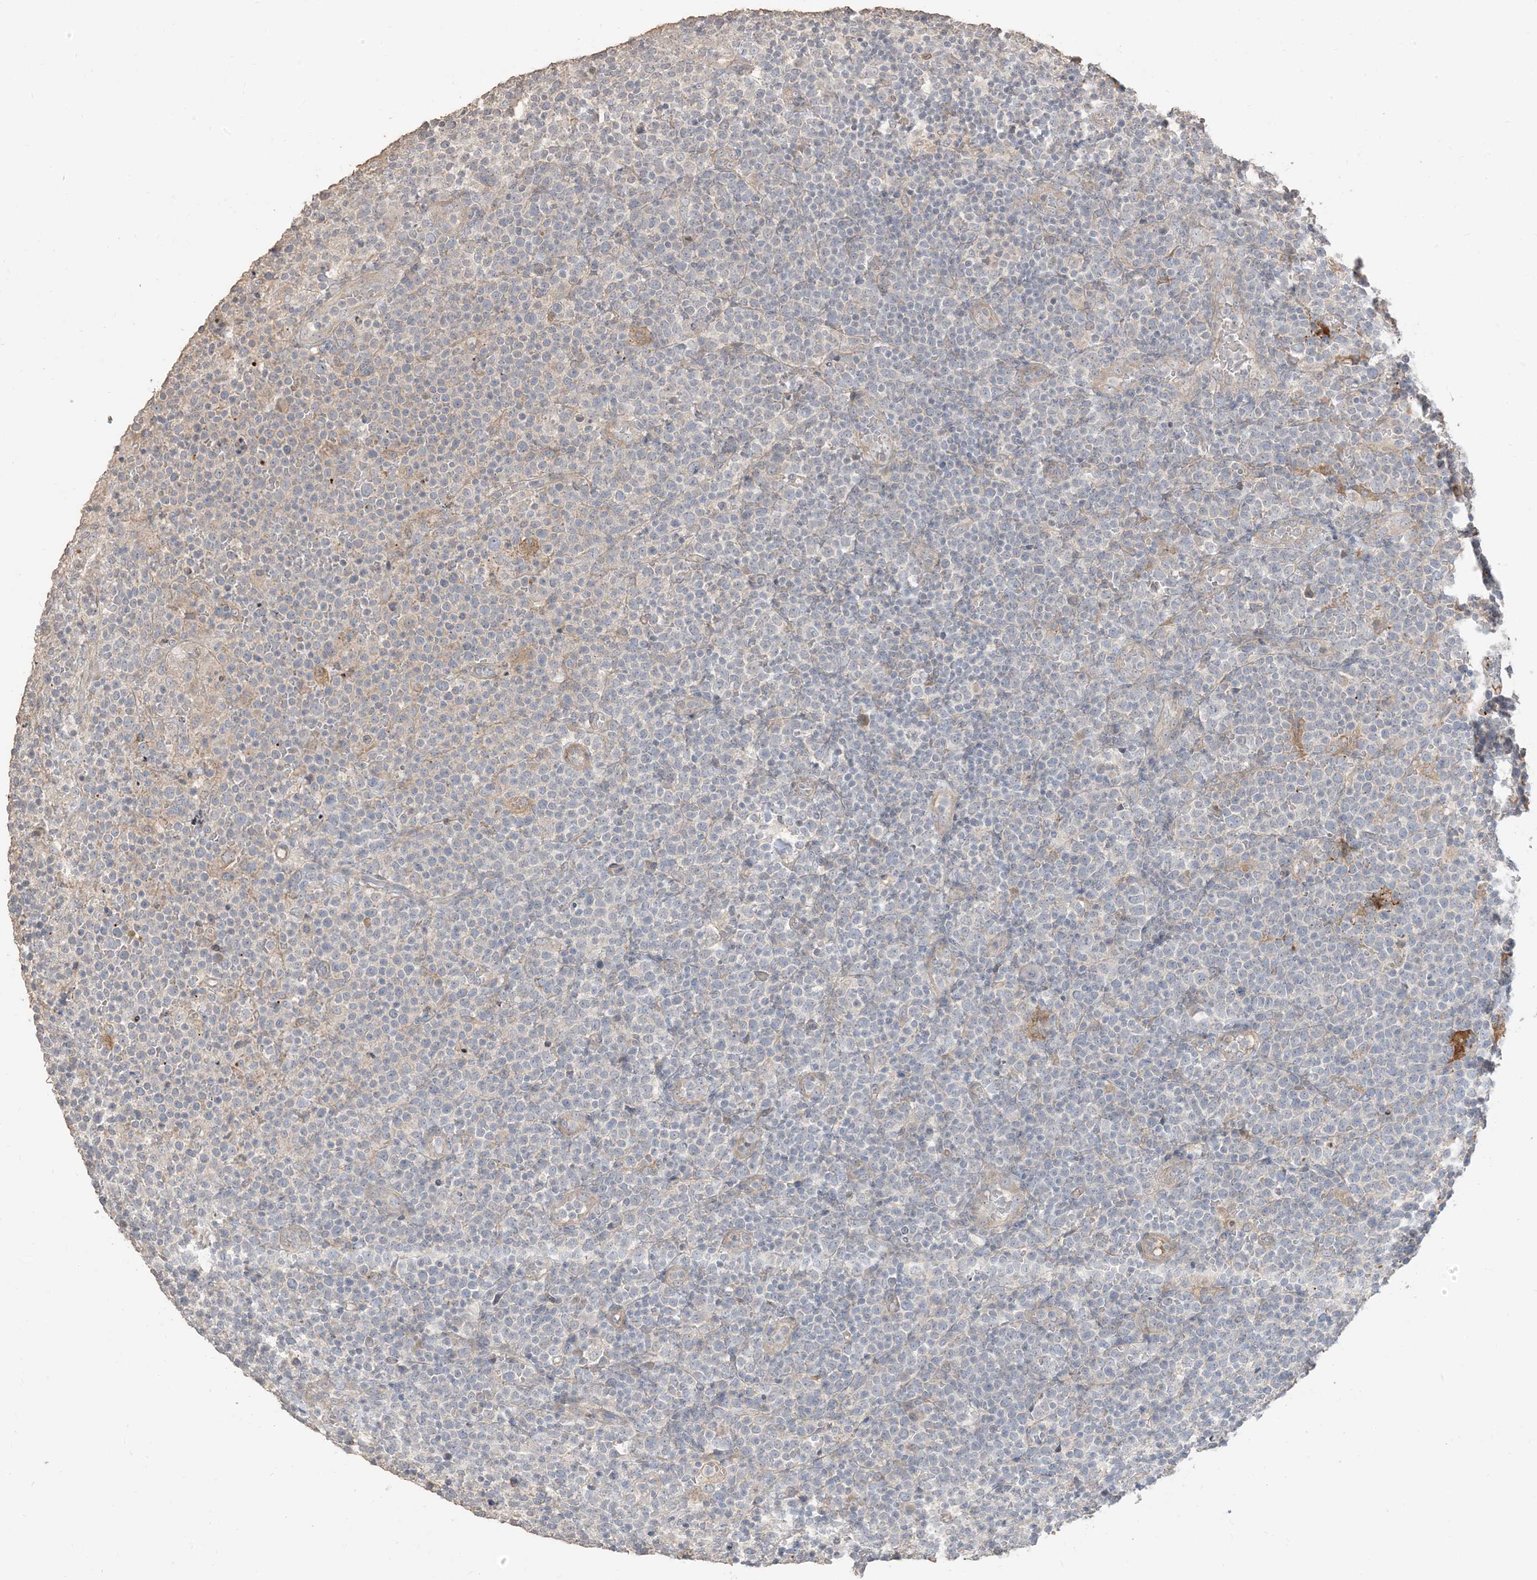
{"staining": {"intensity": "negative", "quantity": "none", "location": "none"}, "tissue": "lymphoma", "cell_type": "Tumor cells", "image_type": "cancer", "snomed": [{"axis": "morphology", "description": "Malignant lymphoma, non-Hodgkin's type, High grade"}, {"axis": "topography", "description": "Lymph node"}], "caption": "DAB (3,3'-diaminobenzidine) immunohistochemical staining of human lymphoma displays no significant staining in tumor cells.", "gene": "RNF175", "patient": {"sex": "male", "age": 61}}